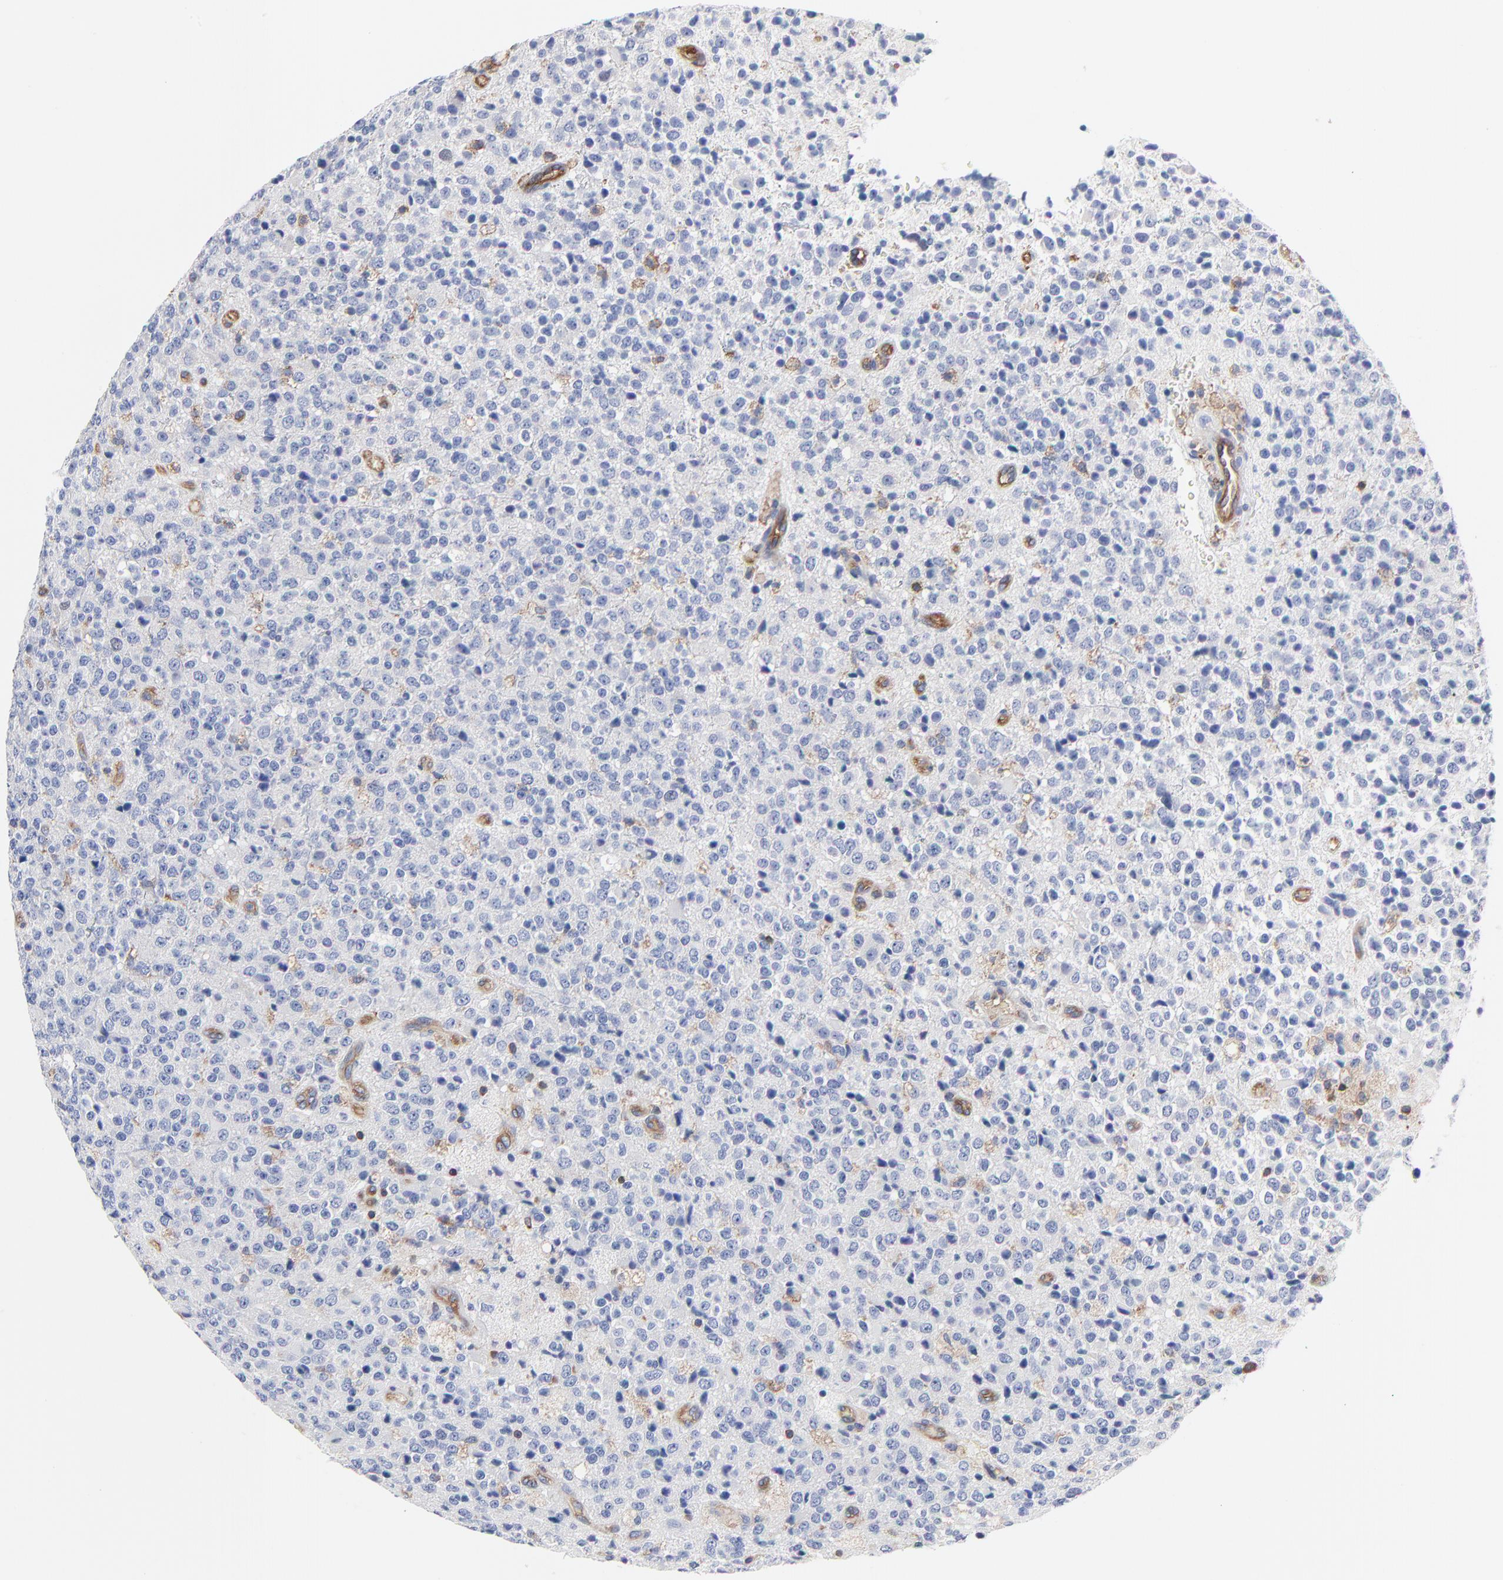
{"staining": {"intensity": "negative", "quantity": "none", "location": "none"}, "tissue": "glioma", "cell_type": "Tumor cells", "image_type": "cancer", "snomed": [{"axis": "morphology", "description": "Glioma, malignant, High grade"}, {"axis": "topography", "description": "pancreas cauda"}], "caption": "DAB immunohistochemical staining of glioma demonstrates no significant positivity in tumor cells. Nuclei are stained in blue.", "gene": "CD2AP", "patient": {"sex": "male", "age": 60}}